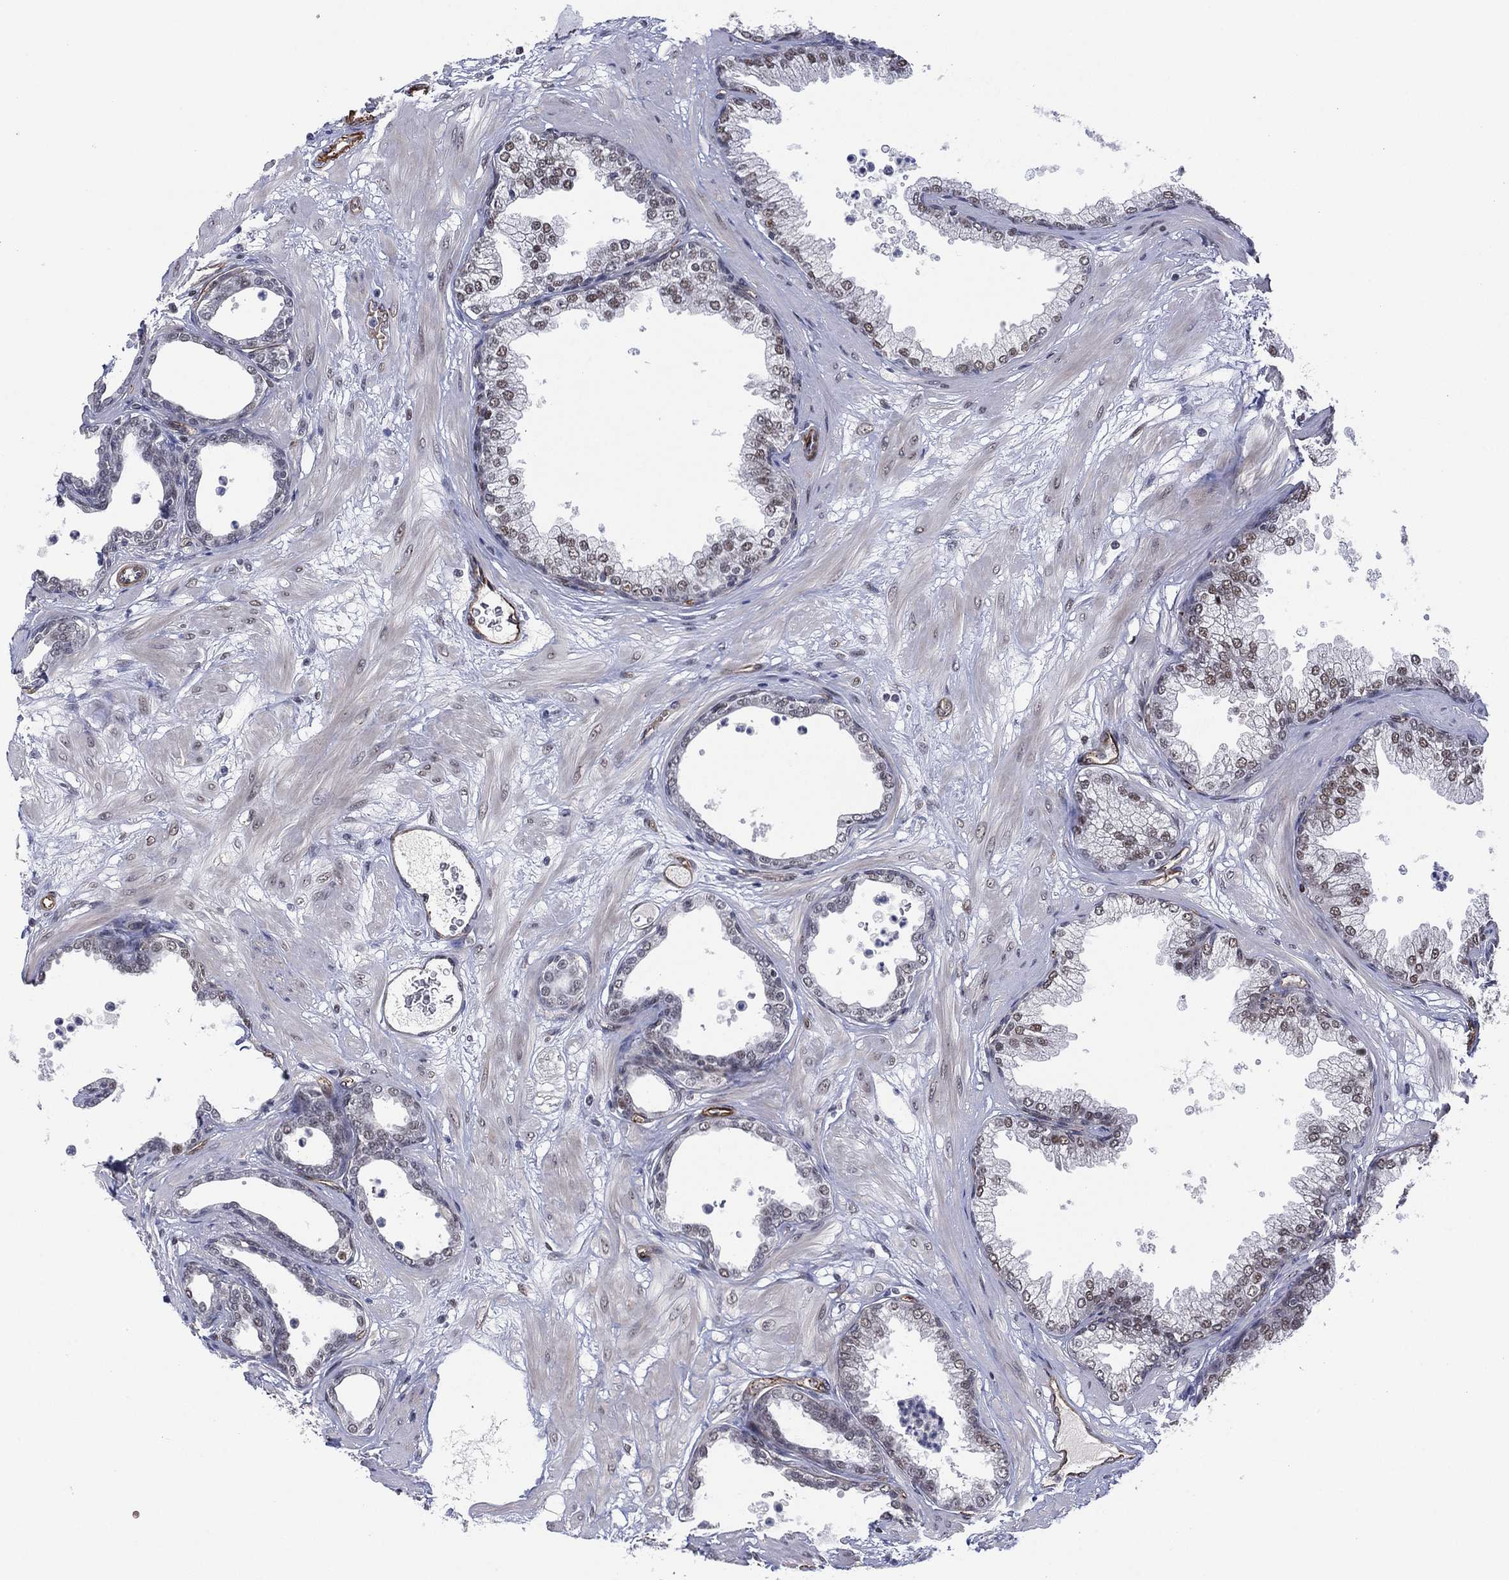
{"staining": {"intensity": "moderate", "quantity": "<25%", "location": "nuclear"}, "tissue": "prostate", "cell_type": "Glandular cells", "image_type": "normal", "snomed": [{"axis": "morphology", "description": "Normal tissue, NOS"}, {"axis": "topography", "description": "Prostate"}], "caption": "Immunohistochemistry (IHC) of normal prostate reveals low levels of moderate nuclear positivity in about <25% of glandular cells.", "gene": "GSE1", "patient": {"sex": "male", "age": 37}}